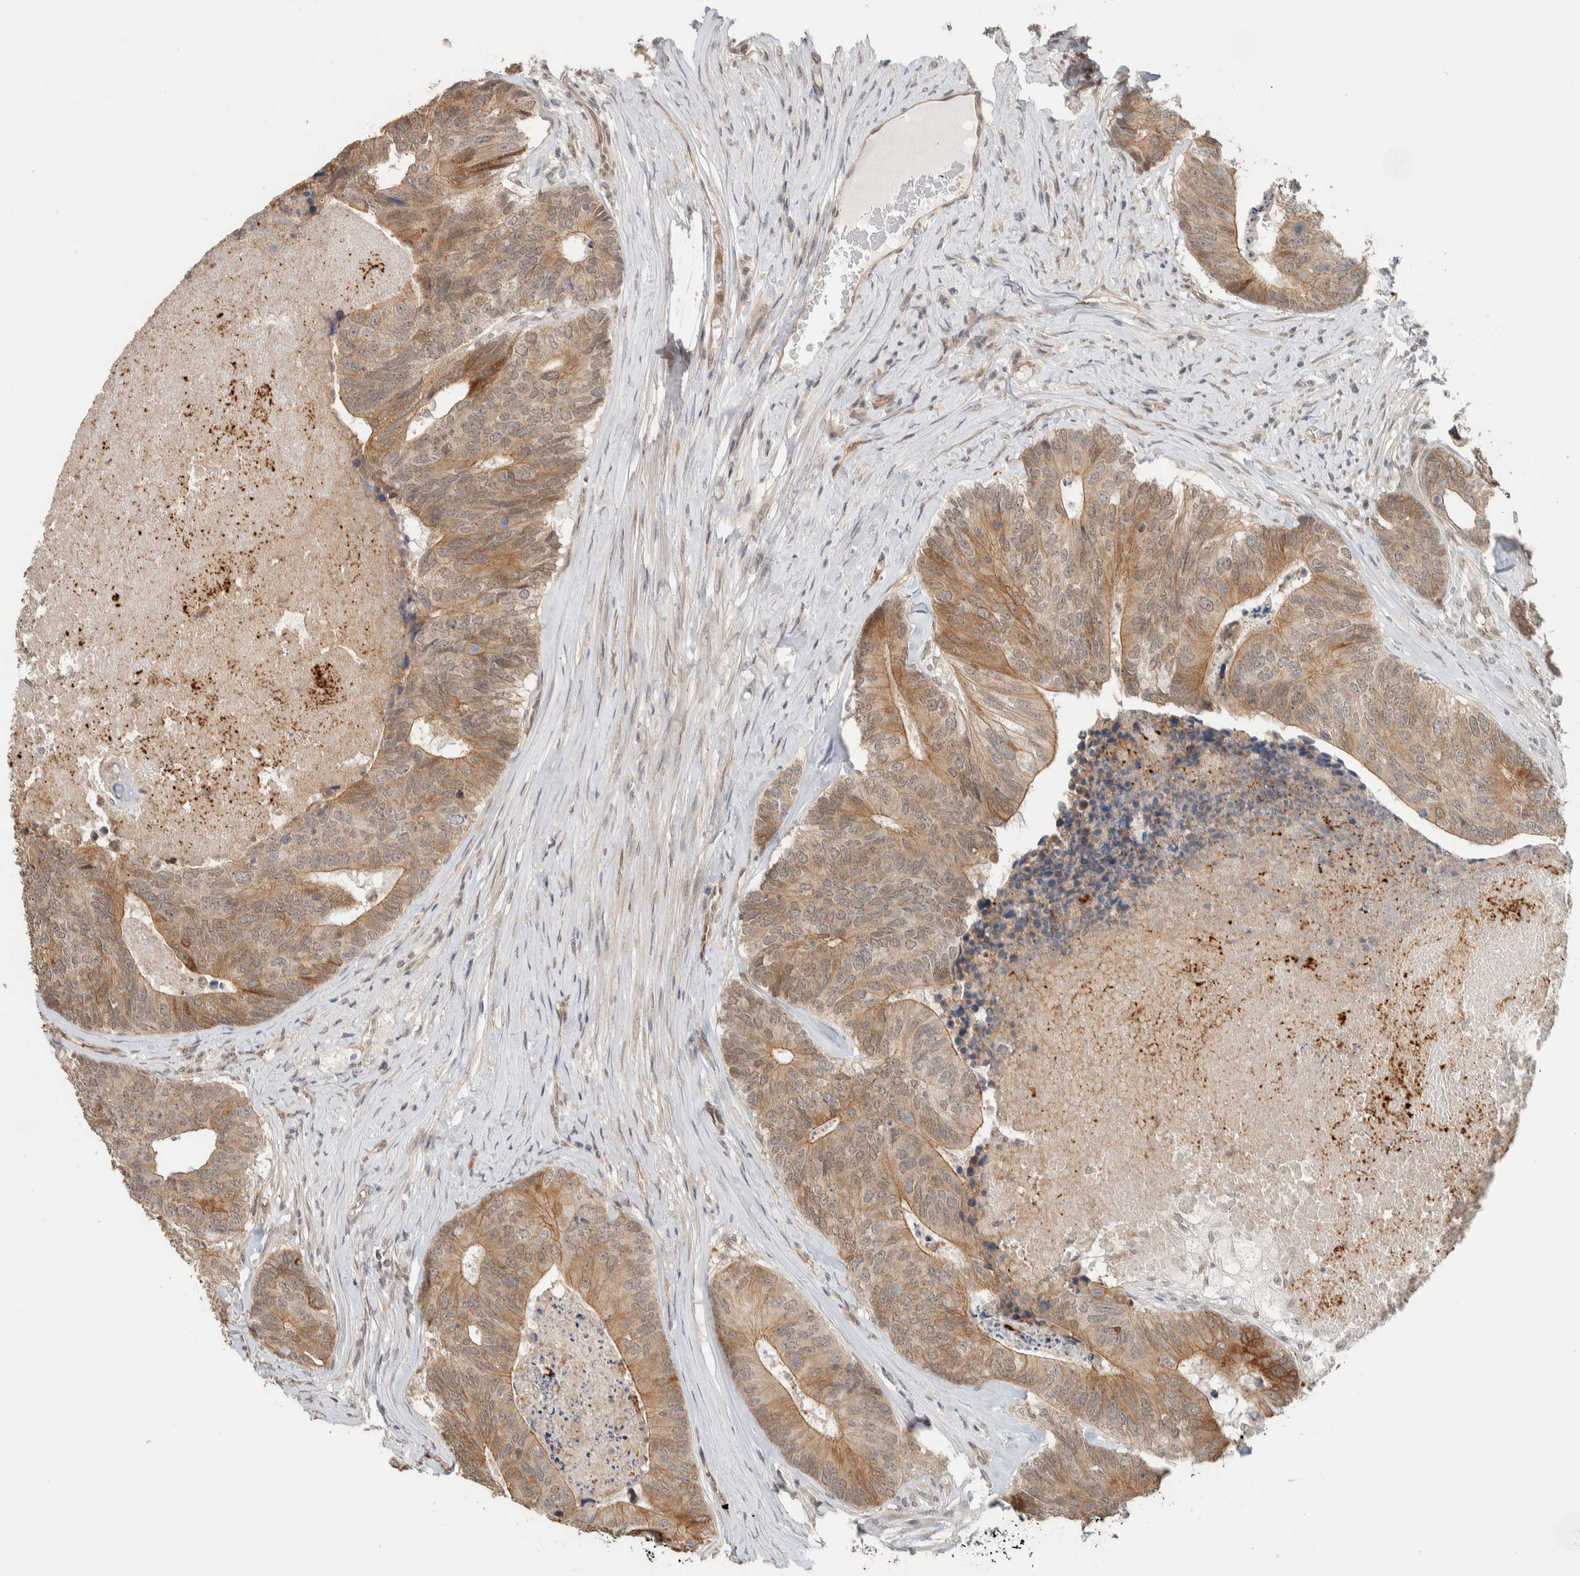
{"staining": {"intensity": "moderate", "quantity": ">75%", "location": "cytoplasmic/membranous"}, "tissue": "colorectal cancer", "cell_type": "Tumor cells", "image_type": "cancer", "snomed": [{"axis": "morphology", "description": "Adenocarcinoma, NOS"}, {"axis": "topography", "description": "Colon"}], "caption": "Human colorectal cancer (adenocarcinoma) stained with a protein marker displays moderate staining in tumor cells.", "gene": "ZBTB2", "patient": {"sex": "female", "age": 67}}